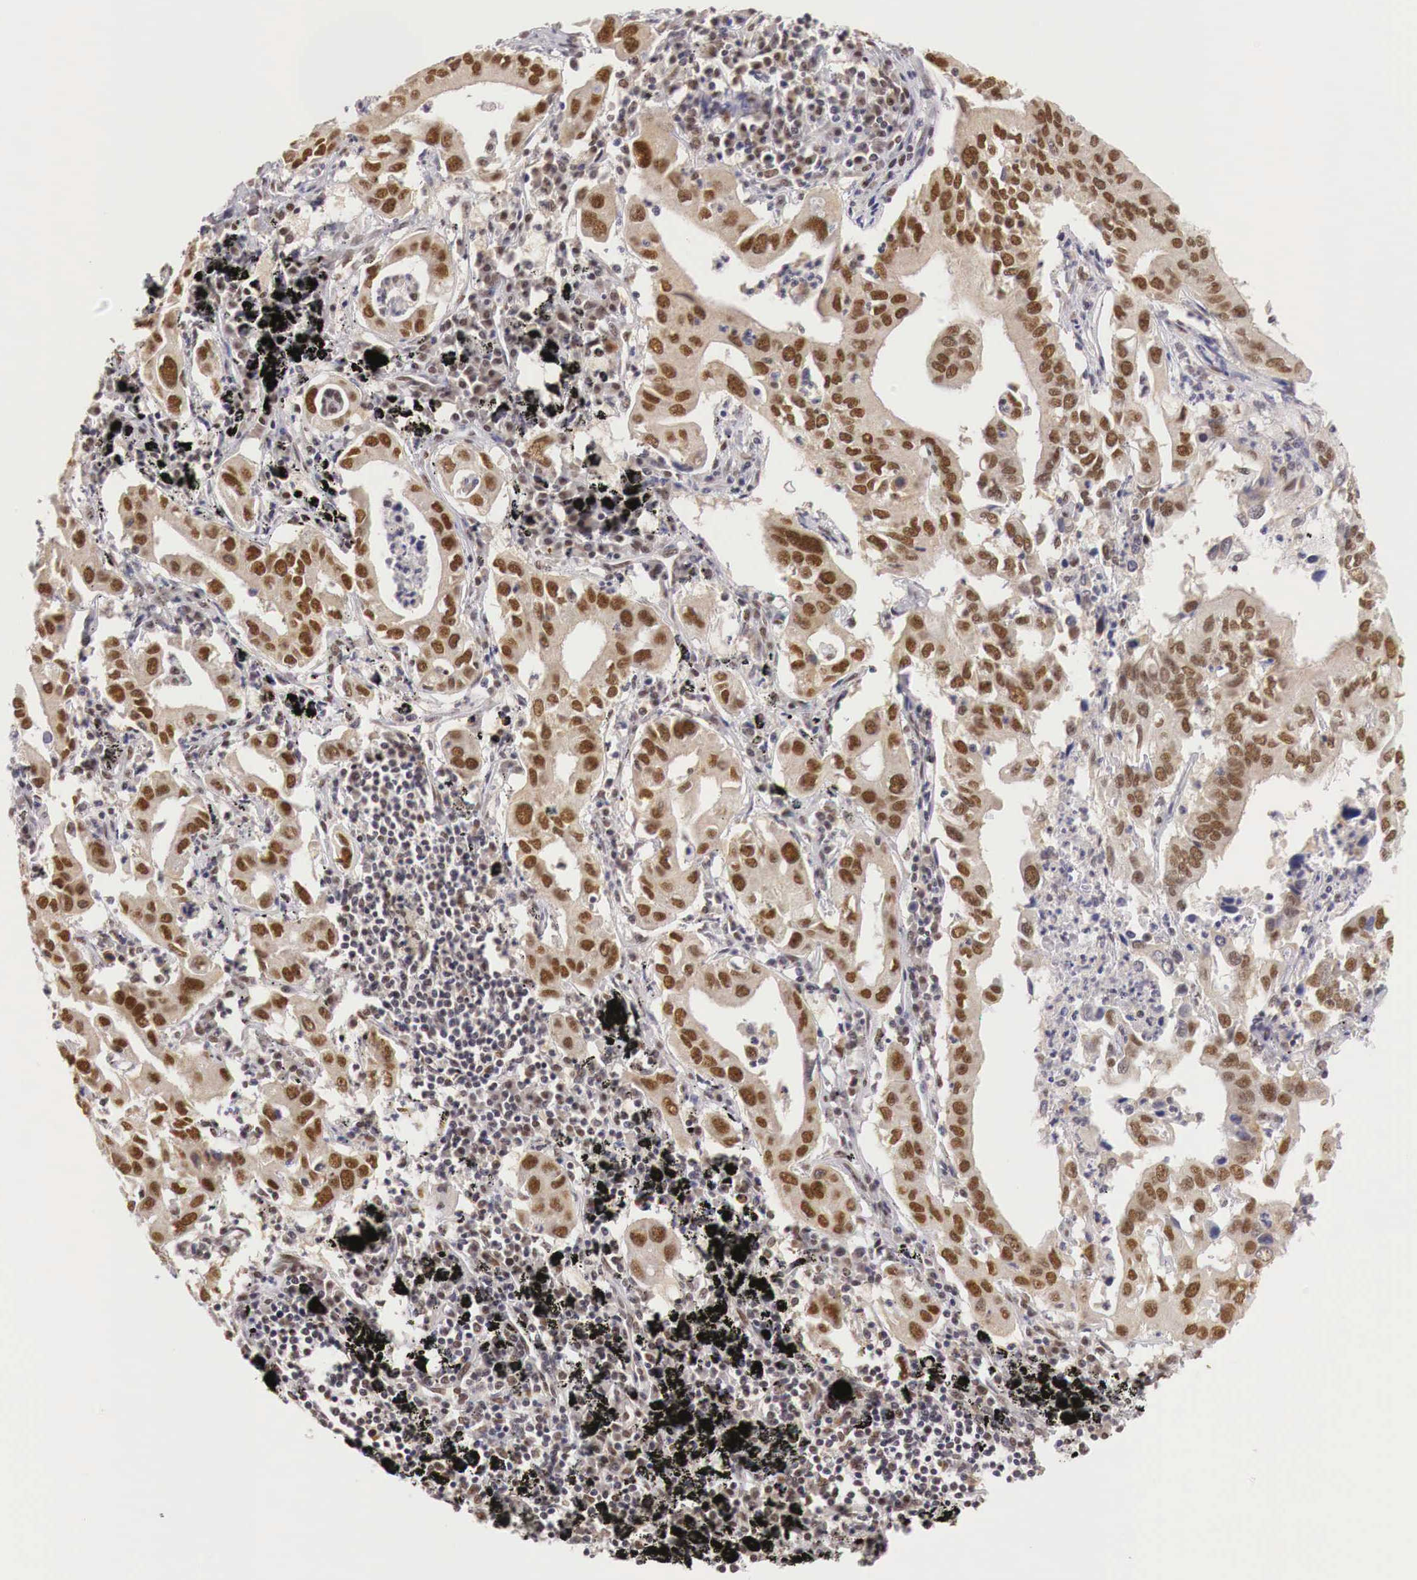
{"staining": {"intensity": "moderate", "quantity": ">75%", "location": "cytoplasmic/membranous,nuclear"}, "tissue": "lung cancer", "cell_type": "Tumor cells", "image_type": "cancer", "snomed": [{"axis": "morphology", "description": "Adenocarcinoma, NOS"}, {"axis": "topography", "description": "Lung"}], "caption": "A high-resolution histopathology image shows immunohistochemistry staining of lung cancer, which demonstrates moderate cytoplasmic/membranous and nuclear expression in about >75% of tumor cells.", "gene": "GPKOW", "patient": {"sex": "male", "age": 48}}